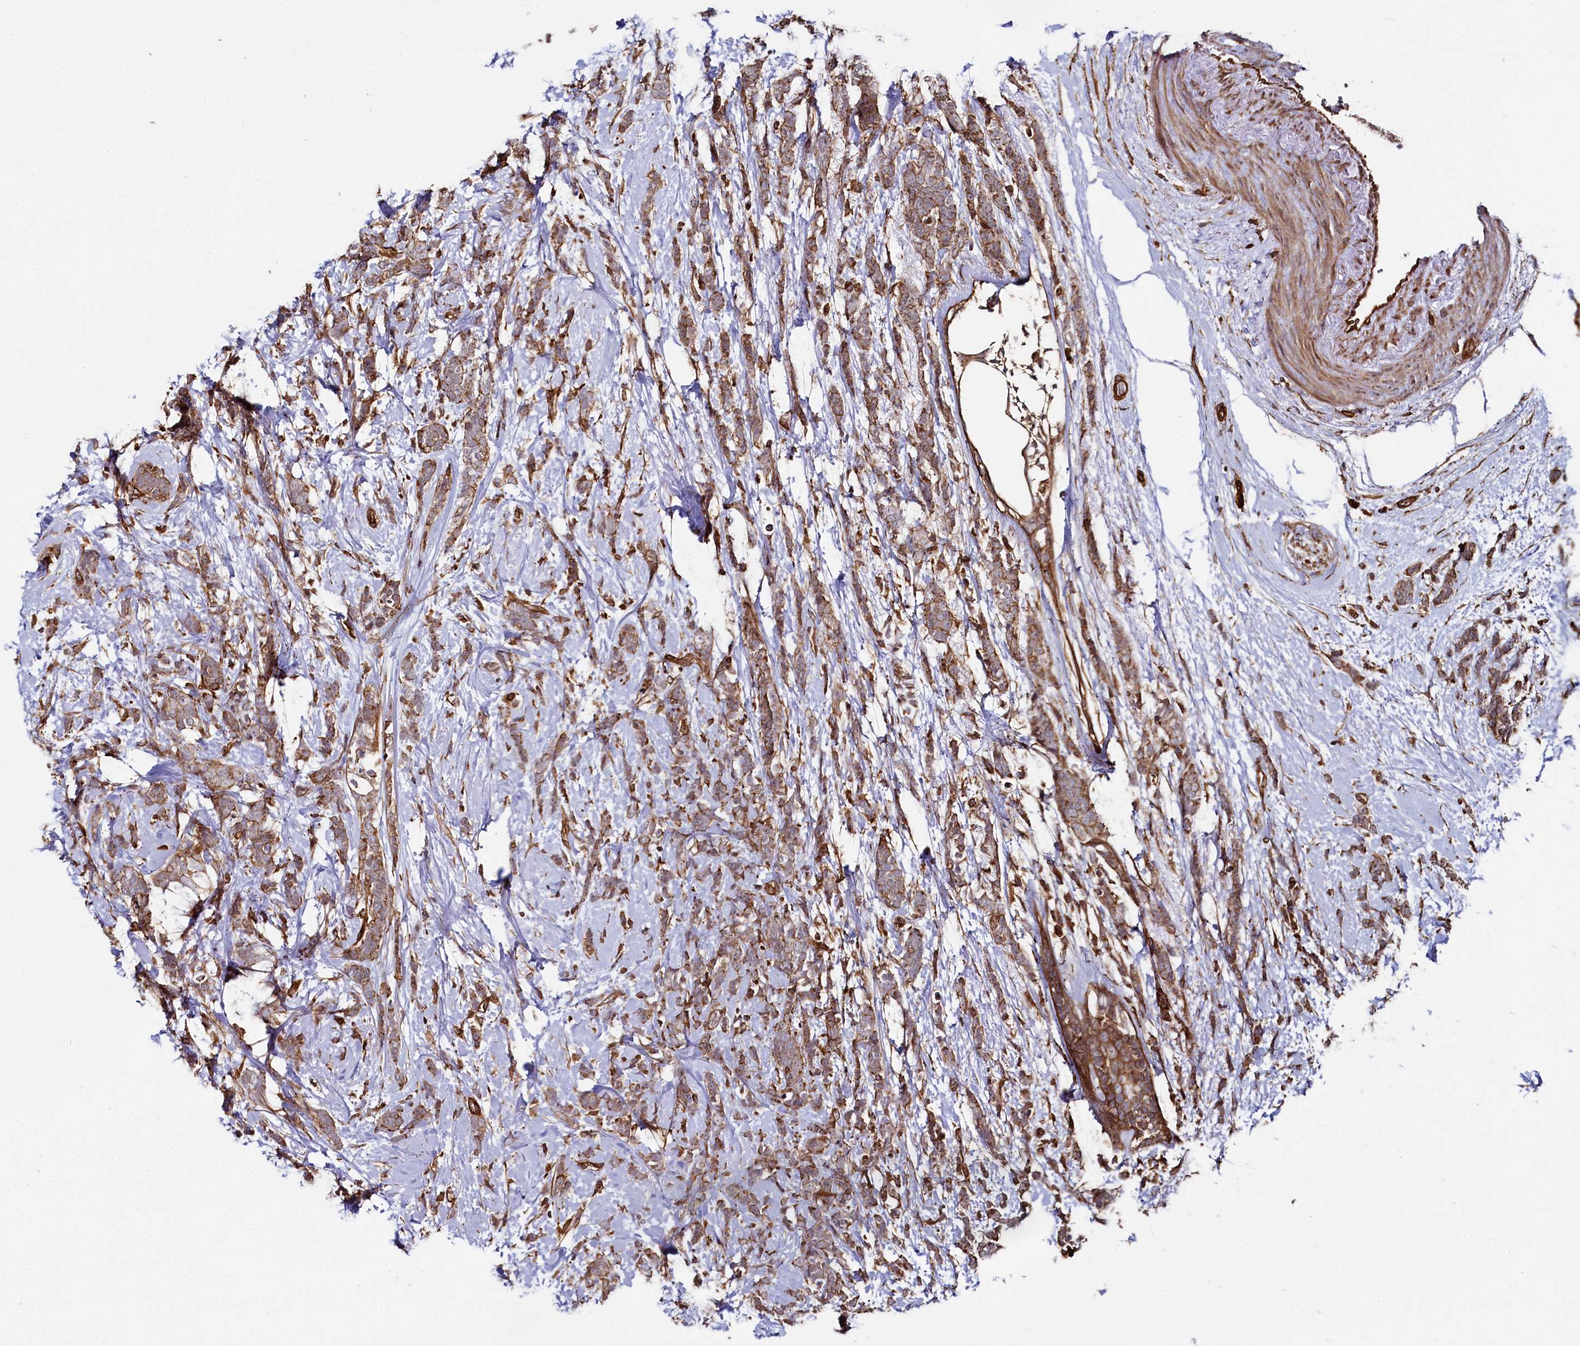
{"staining": {"intensity": "moderate", "quantity": ">75%", "location": "cytoplasmic/membranous"}, "tissue": "breast cancer", "cell_type": "Tumor cells", "image_type": "cancer", "snomed": [{"axis": "morphology", "description": "Lobular carcinoma"}, {"axis": "topography", "description": "Breast"}], "caption": "Breast cancer tissue exhibits moderate cytoplasmic/membranous expression in approximately >75% of tumor cells, visualized by immunohistochemistry.", "gene": "SVIP", "patient": {"sex": "female", "age": 58}}